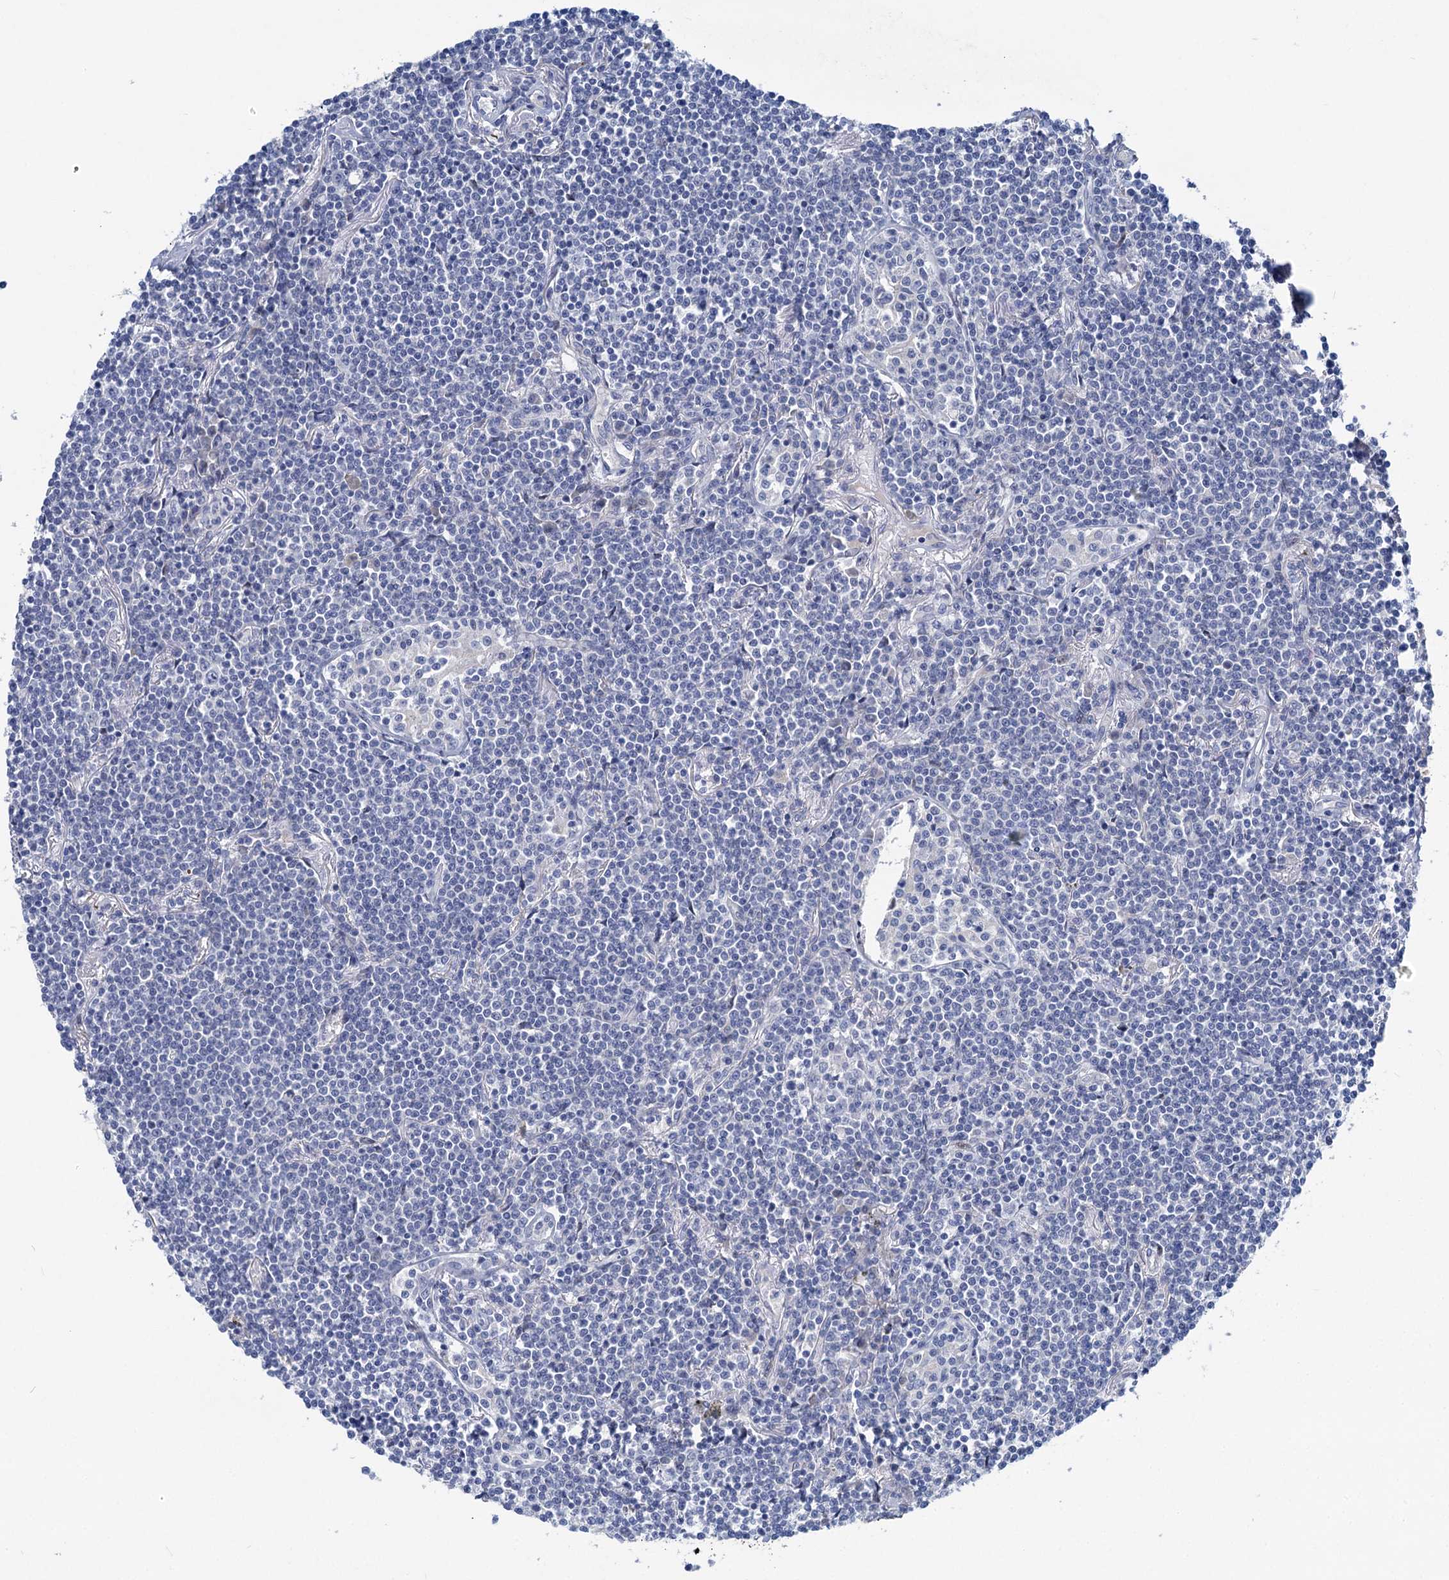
{"staining": {"intensity": "negative", "quantity": "none", "location": "none"}, "tissue": "lymphoma", "cell_type": "Tumor cells", "image_type": "cancer", "snomed": [{"axis": "morphology", "description": "Malignant lymphoma, non-Hodgkin's type, Low grade"}, {"axis": "topography", "description": "Lung"}], "caption": "Tumor cells show no significant positivity in malignant lymphoma, non-Hodgkin's type (low-grade).", "gene": "CHDH", "patient": {"sex": "female", "age": 71}}